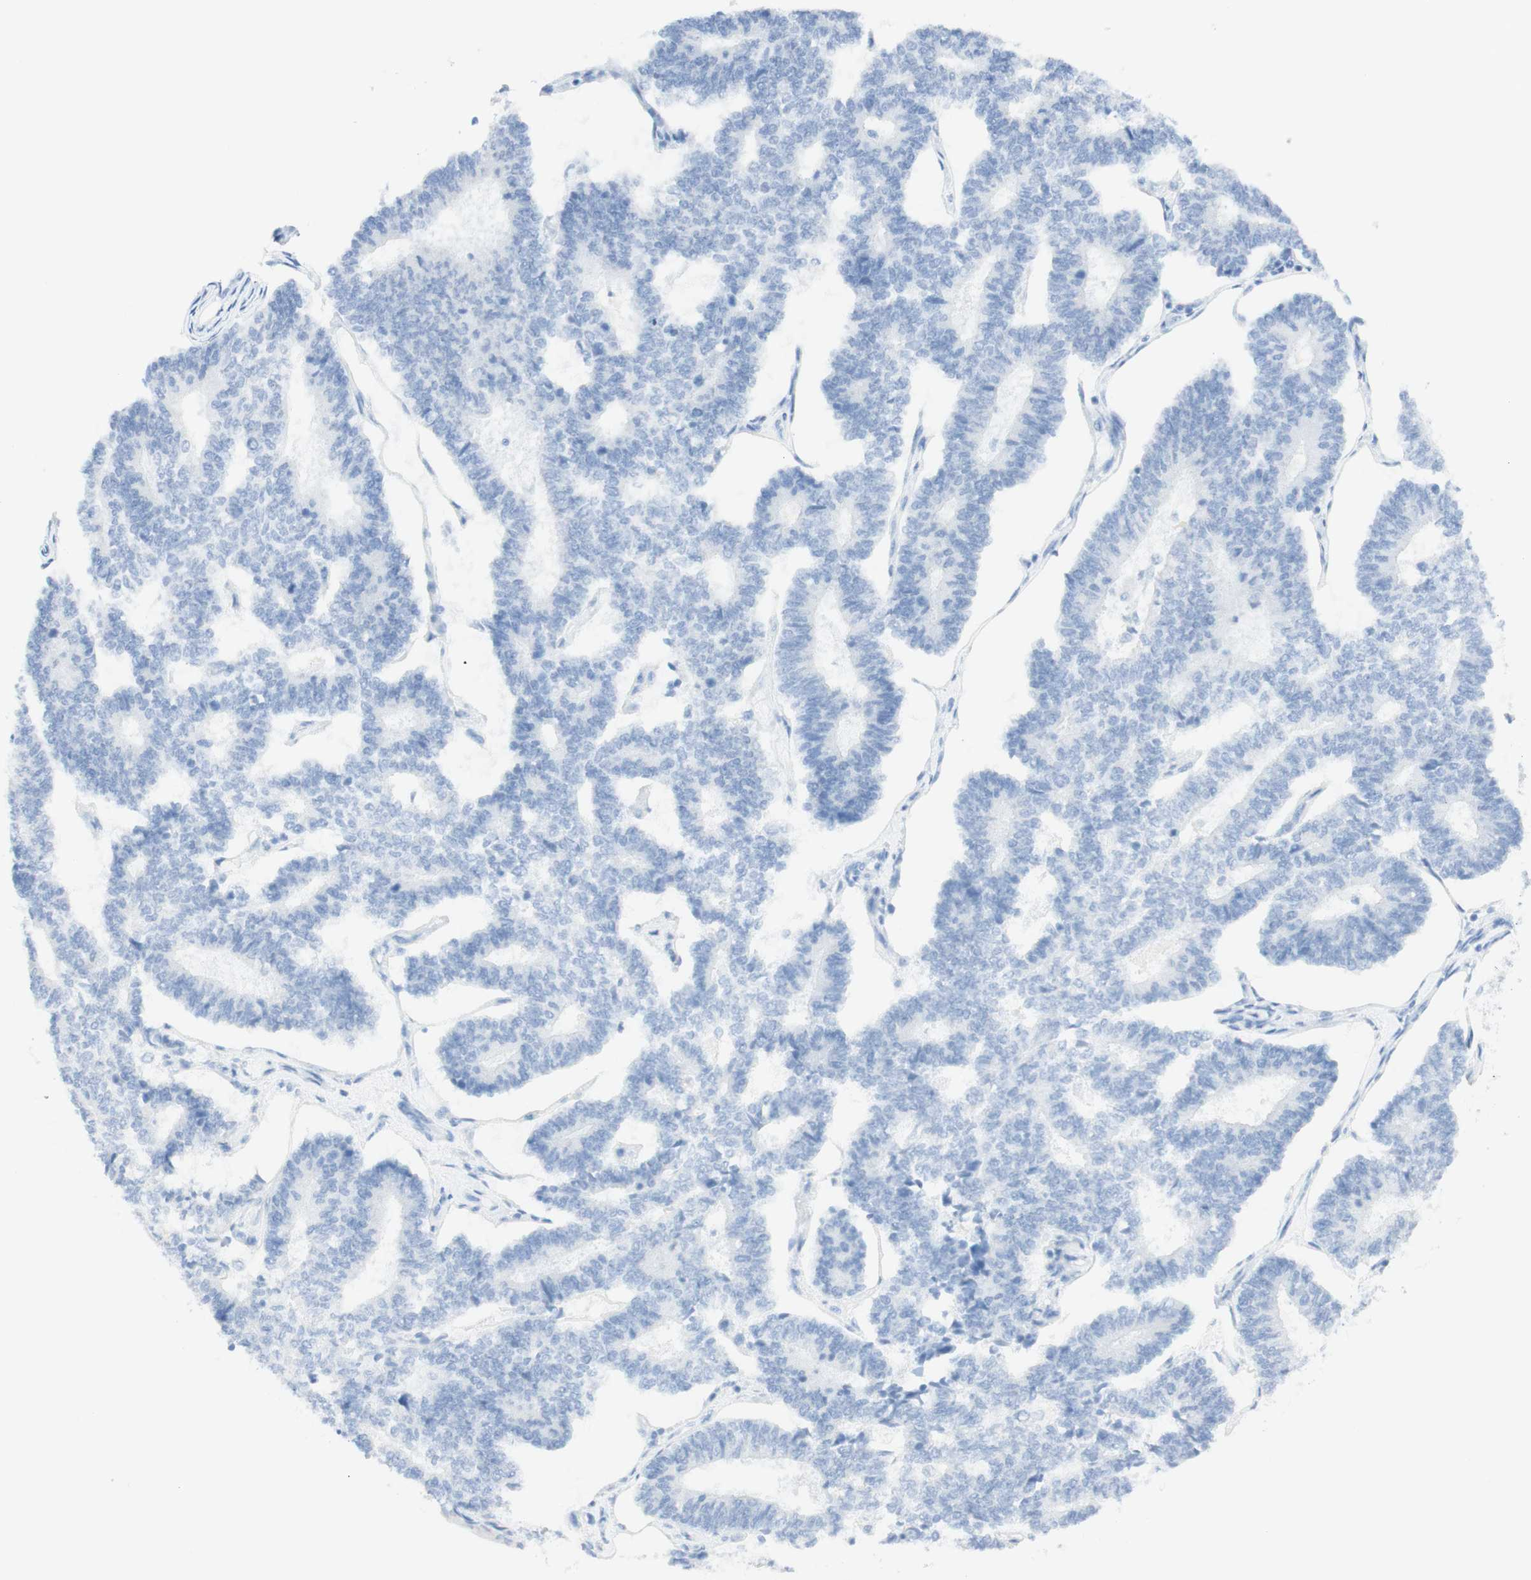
{"staining": {"intensity": "negative", "quantity": "none", "location": "none"}, "tissue": "endometrial cancer", "cell_type": "Tumor cells", "image_type": "cancer", "snomed": [{"axis": "morphology", "description": "Adenocarcinoma, NOS"}, {"axis": "topography", "description": "Endometrium"}], "caption": "This is an immunohistochemistry histopathology image of human endometrial cancer. There is no staining in tumor cells.", "gene": "TPO", "patient": {"sex": "female", "age": 70}}